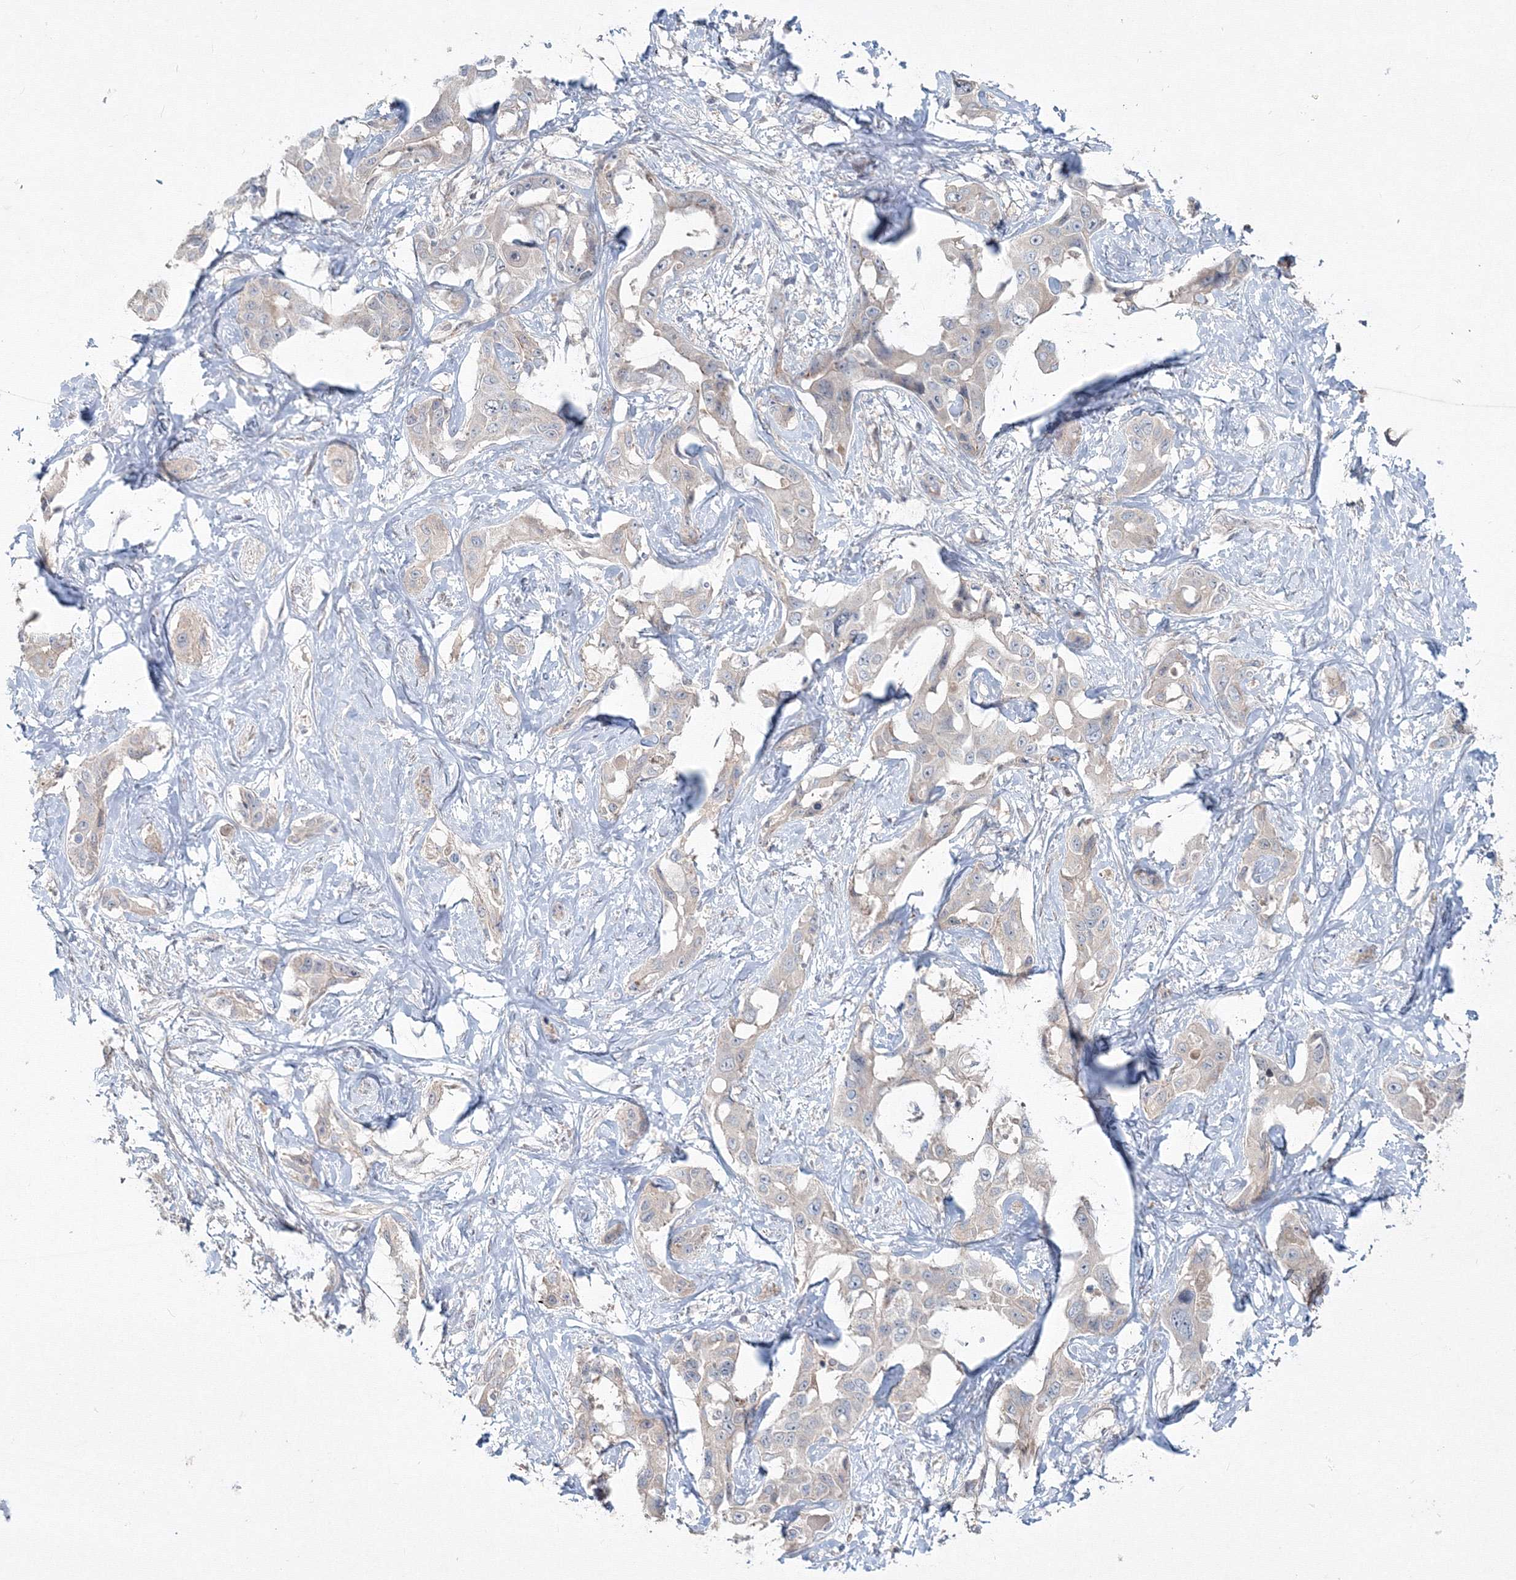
{"staining": {"intensity": "negative", "quantity": "none", "location": "none"}, "tissue": "liver cancer", "cell_type": "Tumor cells", "image_type": "cancer", "snomed": [{"axis": "morphology", "description": "Cholangiocarcinoma"}, {"axis": "topography", "description": "Liver"}], "caption": "Immunohistochemistry (IHC) histopathology image of human liver cancer (cholangiocarcinoma) stained for a protein (brown), which shows no positivity in tumor cells.", "gene": "MKRN2", "patient": {"sex": "male", "age": 59}}